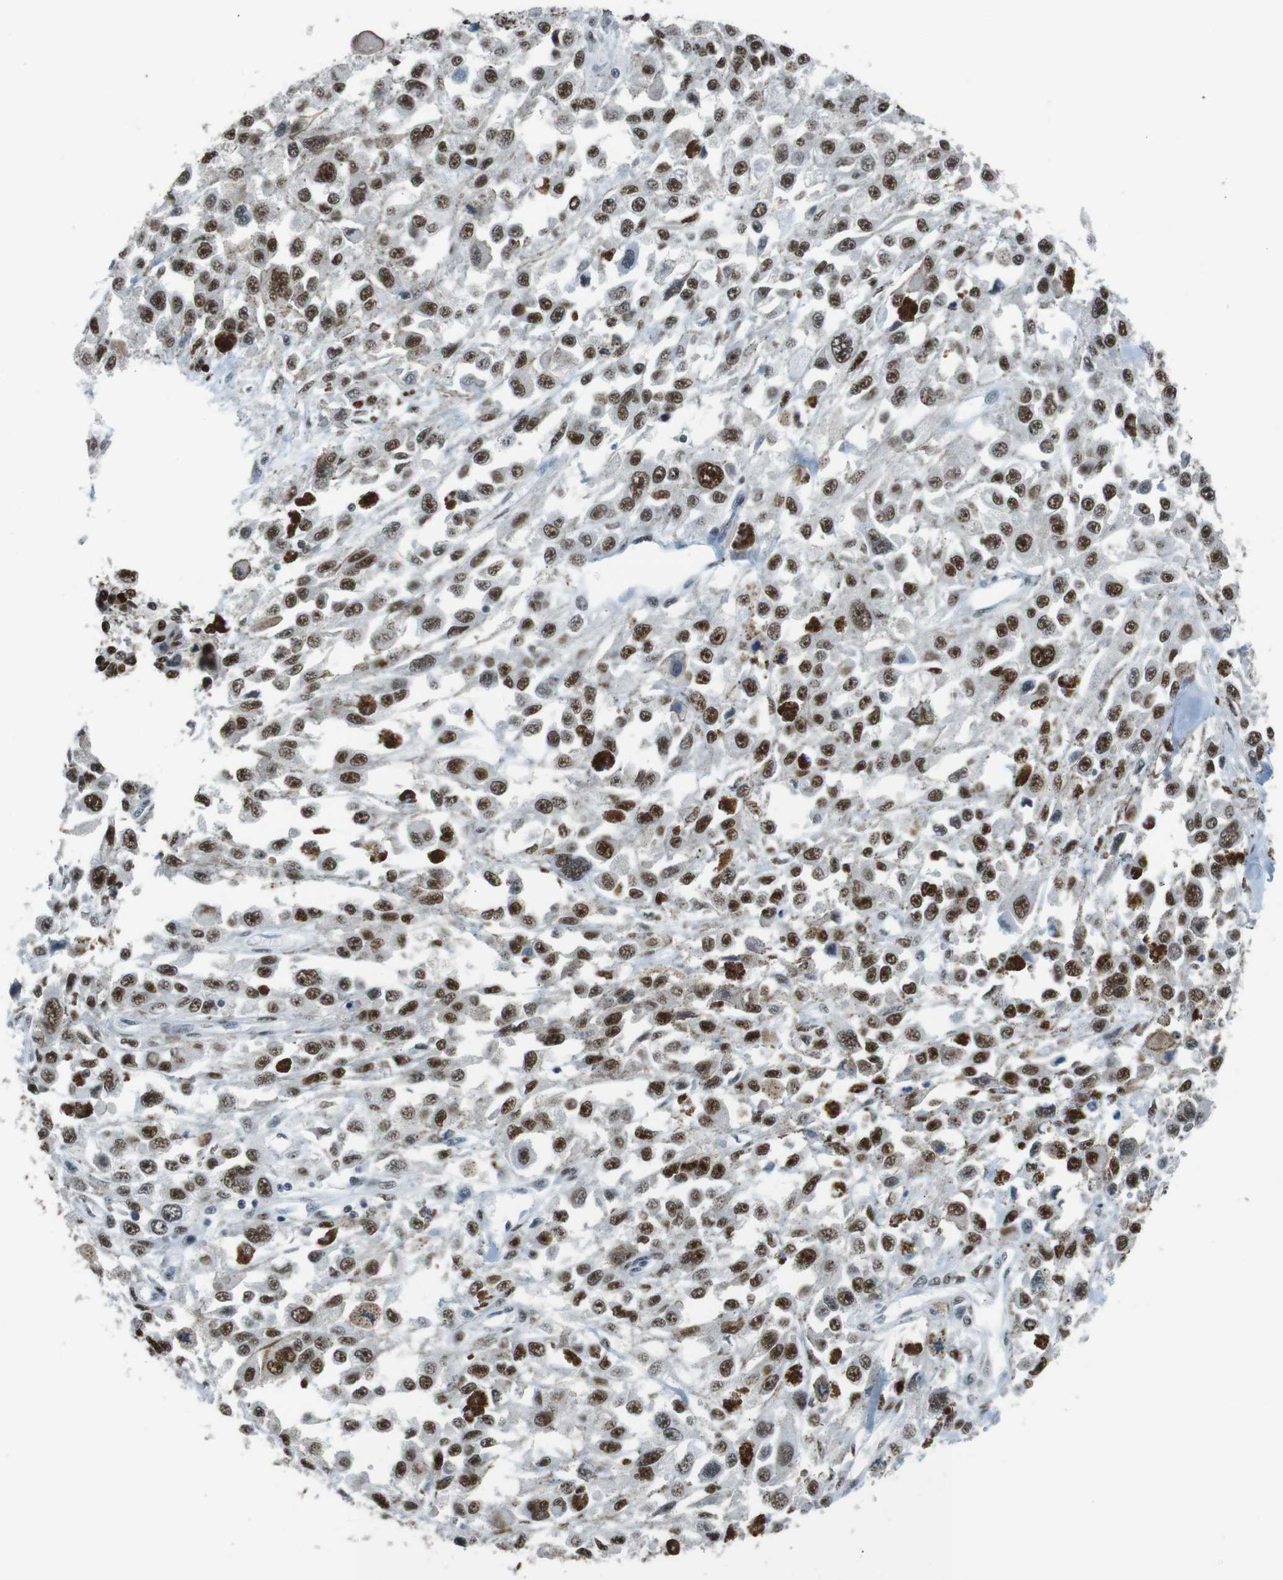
{"staining": {"intensity": "strong", "quantity": ">75%", "location": "nuclear"}, "tissue": "melanoma", "cell_type": "Tumor cells", "image_type": "cancer", "snomed": [{"axis": "morphology", "description": "Malignant melanoma, Metastatic site"}, {"axis": "topography", "description": "Lymph node"}], "caption": "IHC staining of malignant melanoma (metastatic site), which demonstrates high levels of strong nuclear expression in approximately >75% of tumor cells indicating strong nuclear protein positivity. The staining was performed using DAB (3,3'-diaminobenzidine) (brown) for protein detection and nuclei were counterstained in hematoxylin (blue).", "gene": "HEXIM1", "patient": {"sex": "male", "age": 59}}